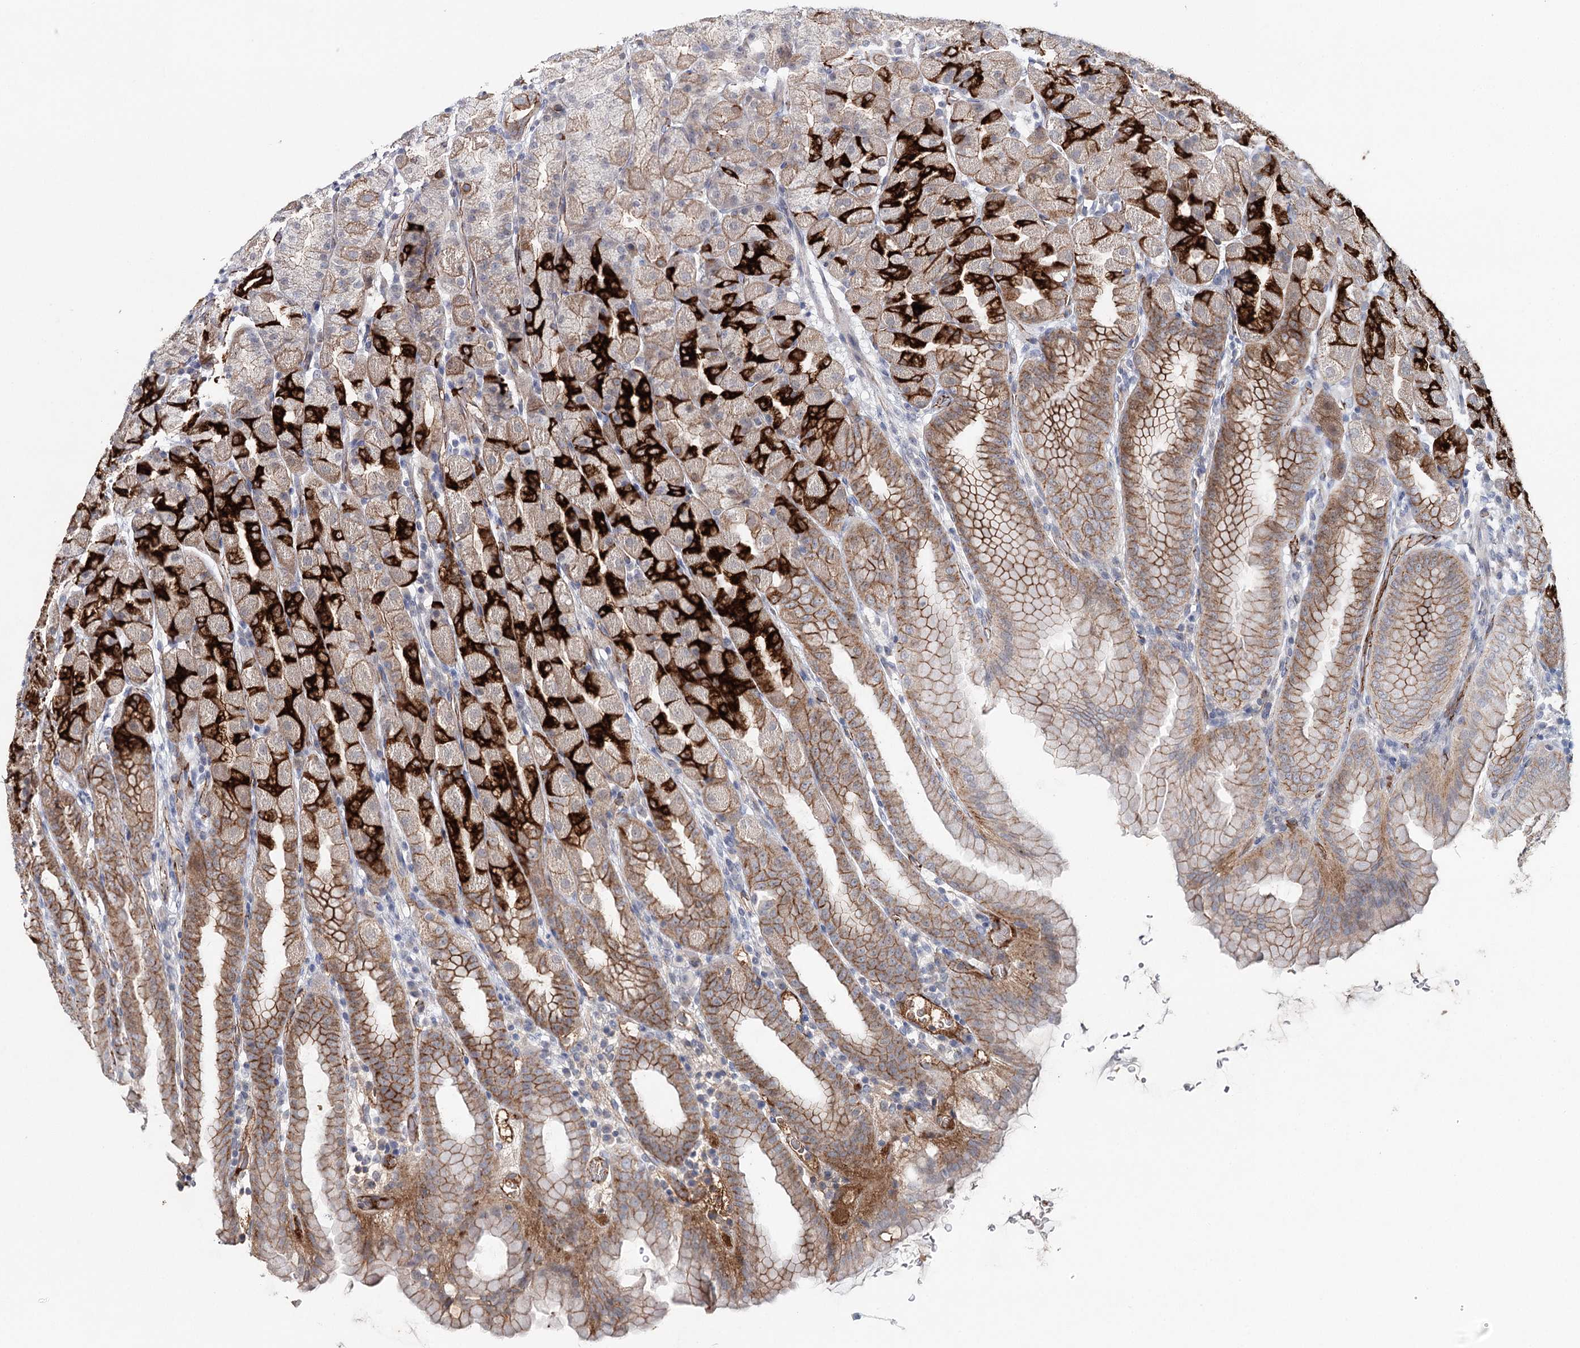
{"staining": {"intensity": "strong", "quantity": "25%-75%", "location": "cytoplasmic/membranous"}, "tissue": "stomach", "cell_type": "Glandular cells", "image_type": "normal", "snomed": [{"axis": "morphology", "description": "Normal tissue, NOS"}, {"axis": "topography", "description": "Stomach, upper"}], "caption": "Stomach stained with DAB (3,3'-diaminobenzidine) immunohistochemistry exhibits high levels of strong cytoplasmic/membranous positivity in about 25%-75% of glandular cells.", "gene": "PKP4", "patient": {"sex": "male", "age": 68}}